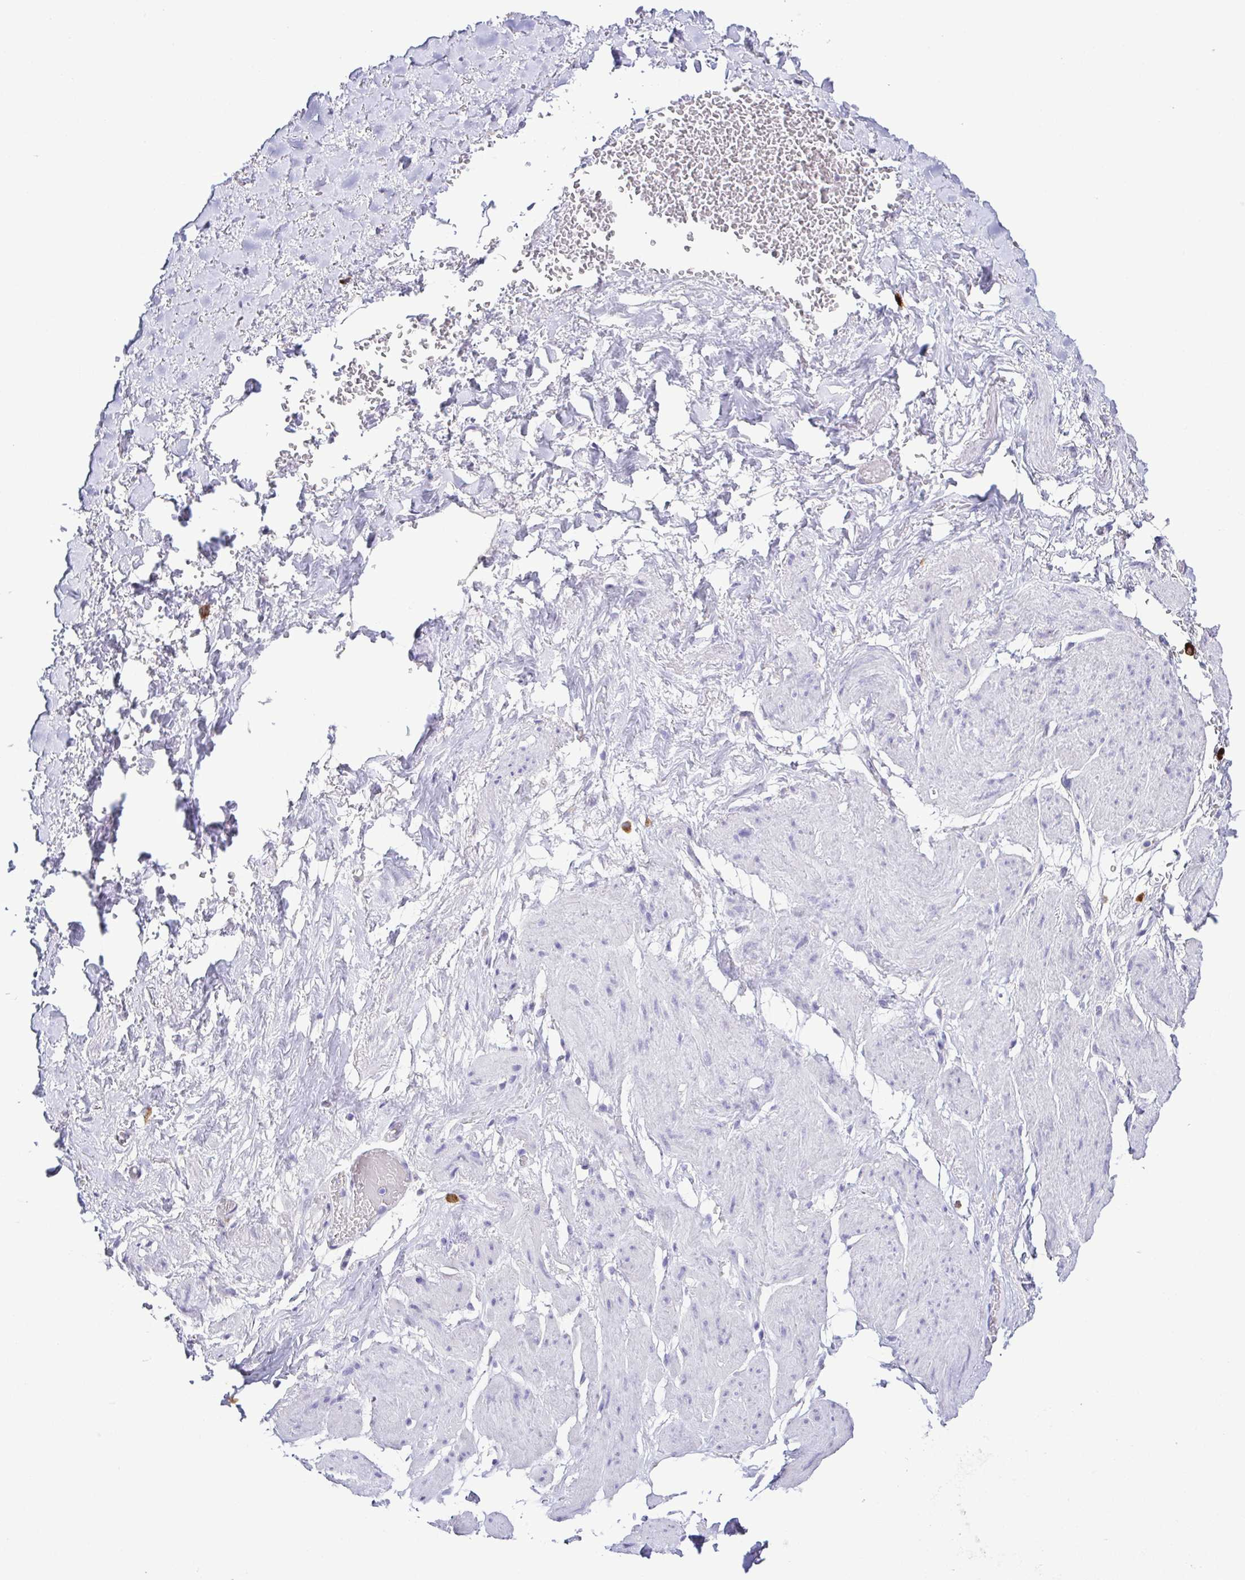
{"staining": {"intensity": "negative", "quantity": "none", "location": "none"}, "tissue": "adipose tissue", "cell_type": "Adipocytes", "image_type": "normal", "snomed": [{"axis": "morphology", "description": "Normal tissue, NOS"}, {"axis": "topography", "description": "Vagina"}, {"axis": "topography", "description": "Peripheral nerve tissue"}], "caption": "Adipose tissue stained for a protein using immunohistochemistry (IHC) reveals no positivity adipocytes.", "gene": "PGLYRP1", "patient": {"sex": "female", "age": 71}}